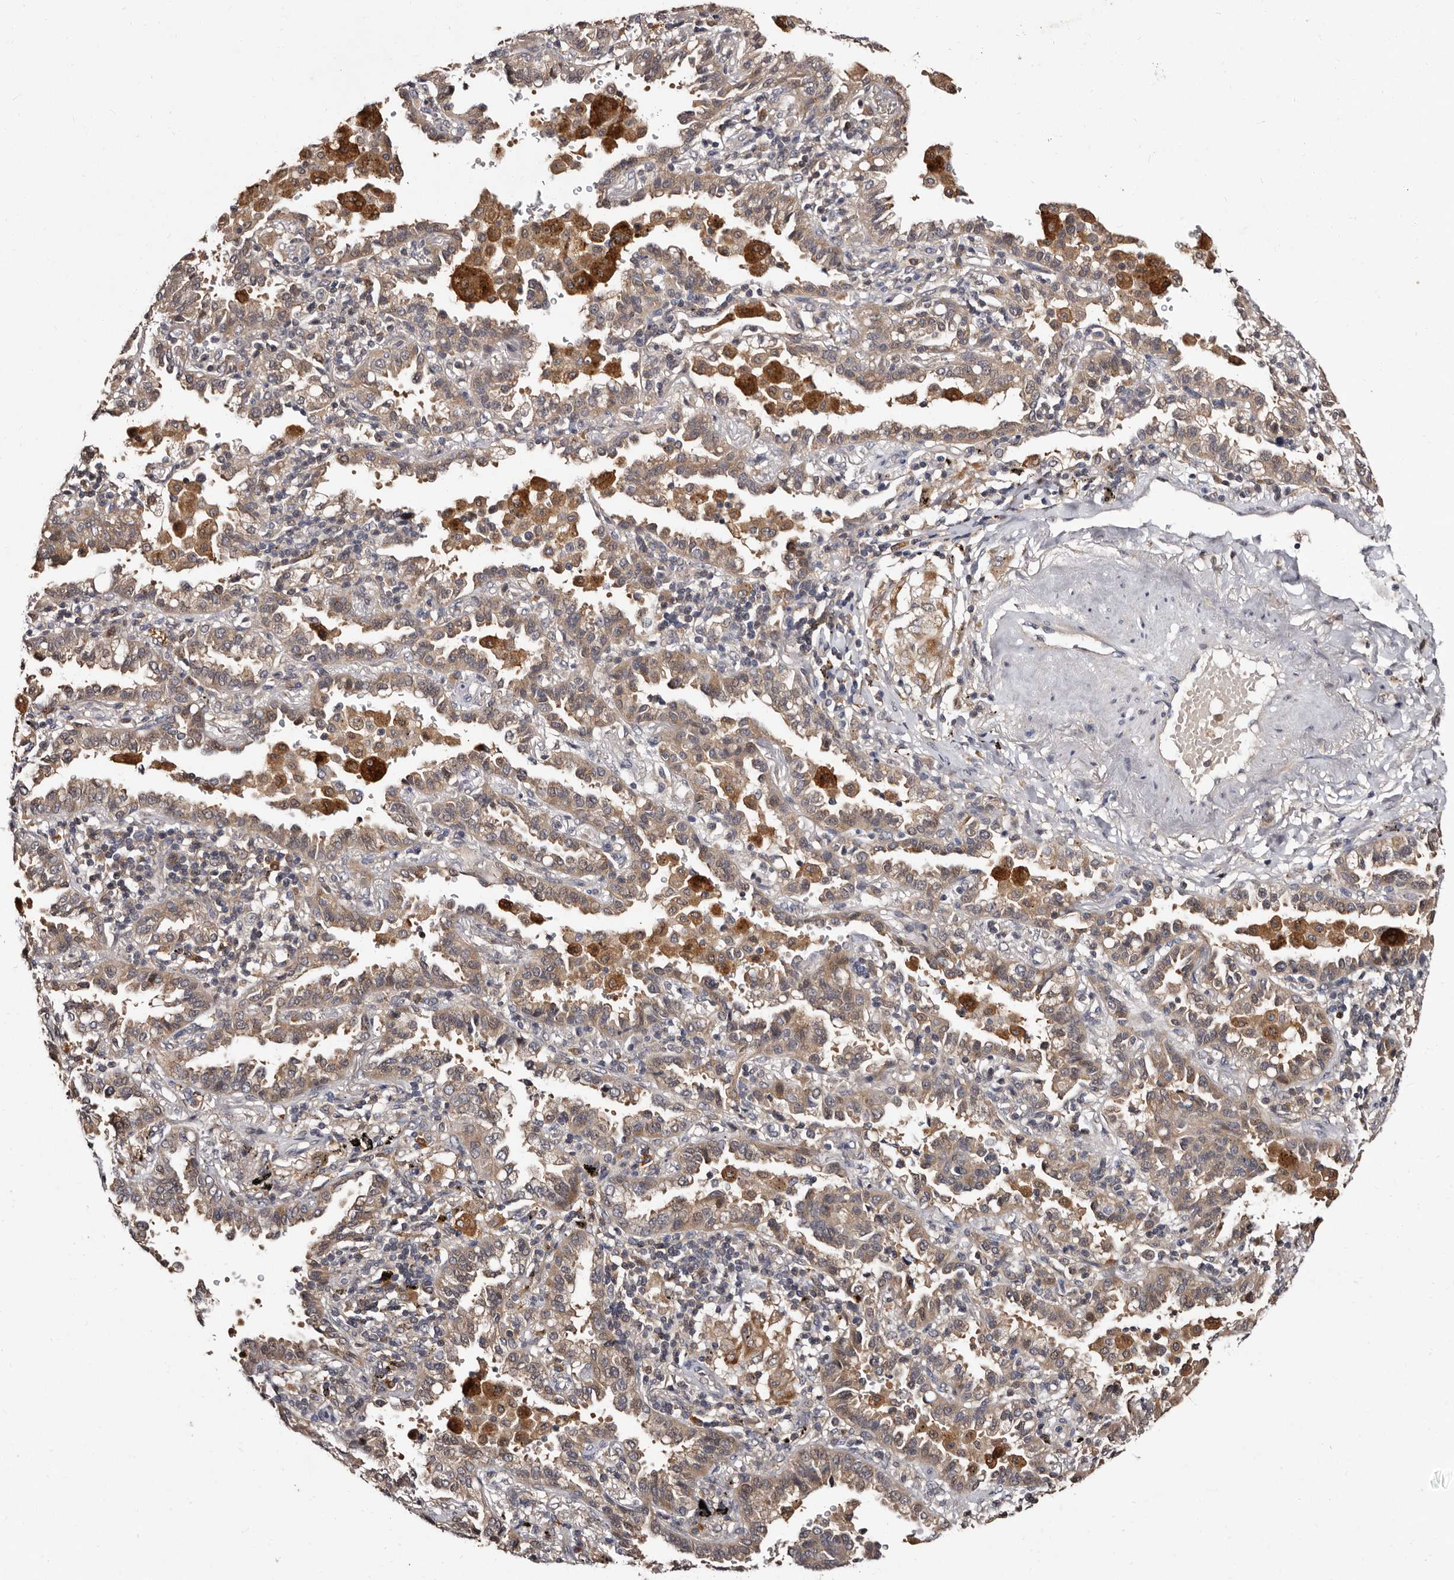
{"staining": {"intensity": "weak", "quantity": ">75%", "location": "cytoplasmic/membranous"}, "tissue": "lung cancer", "cell_type": "Tumor cells", "image_type": "cancer", "snomed": [{"axis": "morphology", "description": "Normal tissue, NOS"}, {"axis": "morphology", "description": "Adenocarcinoma, NOS"}, {"axis": "topography", "description": "Lung"}], "caption": "Lung cancer (adenocarcinoma) stained with a protein marker shows weak staining in tumor cells.", "gene": "DNPH1", "patient": {"sex": "male", "age": 59}}